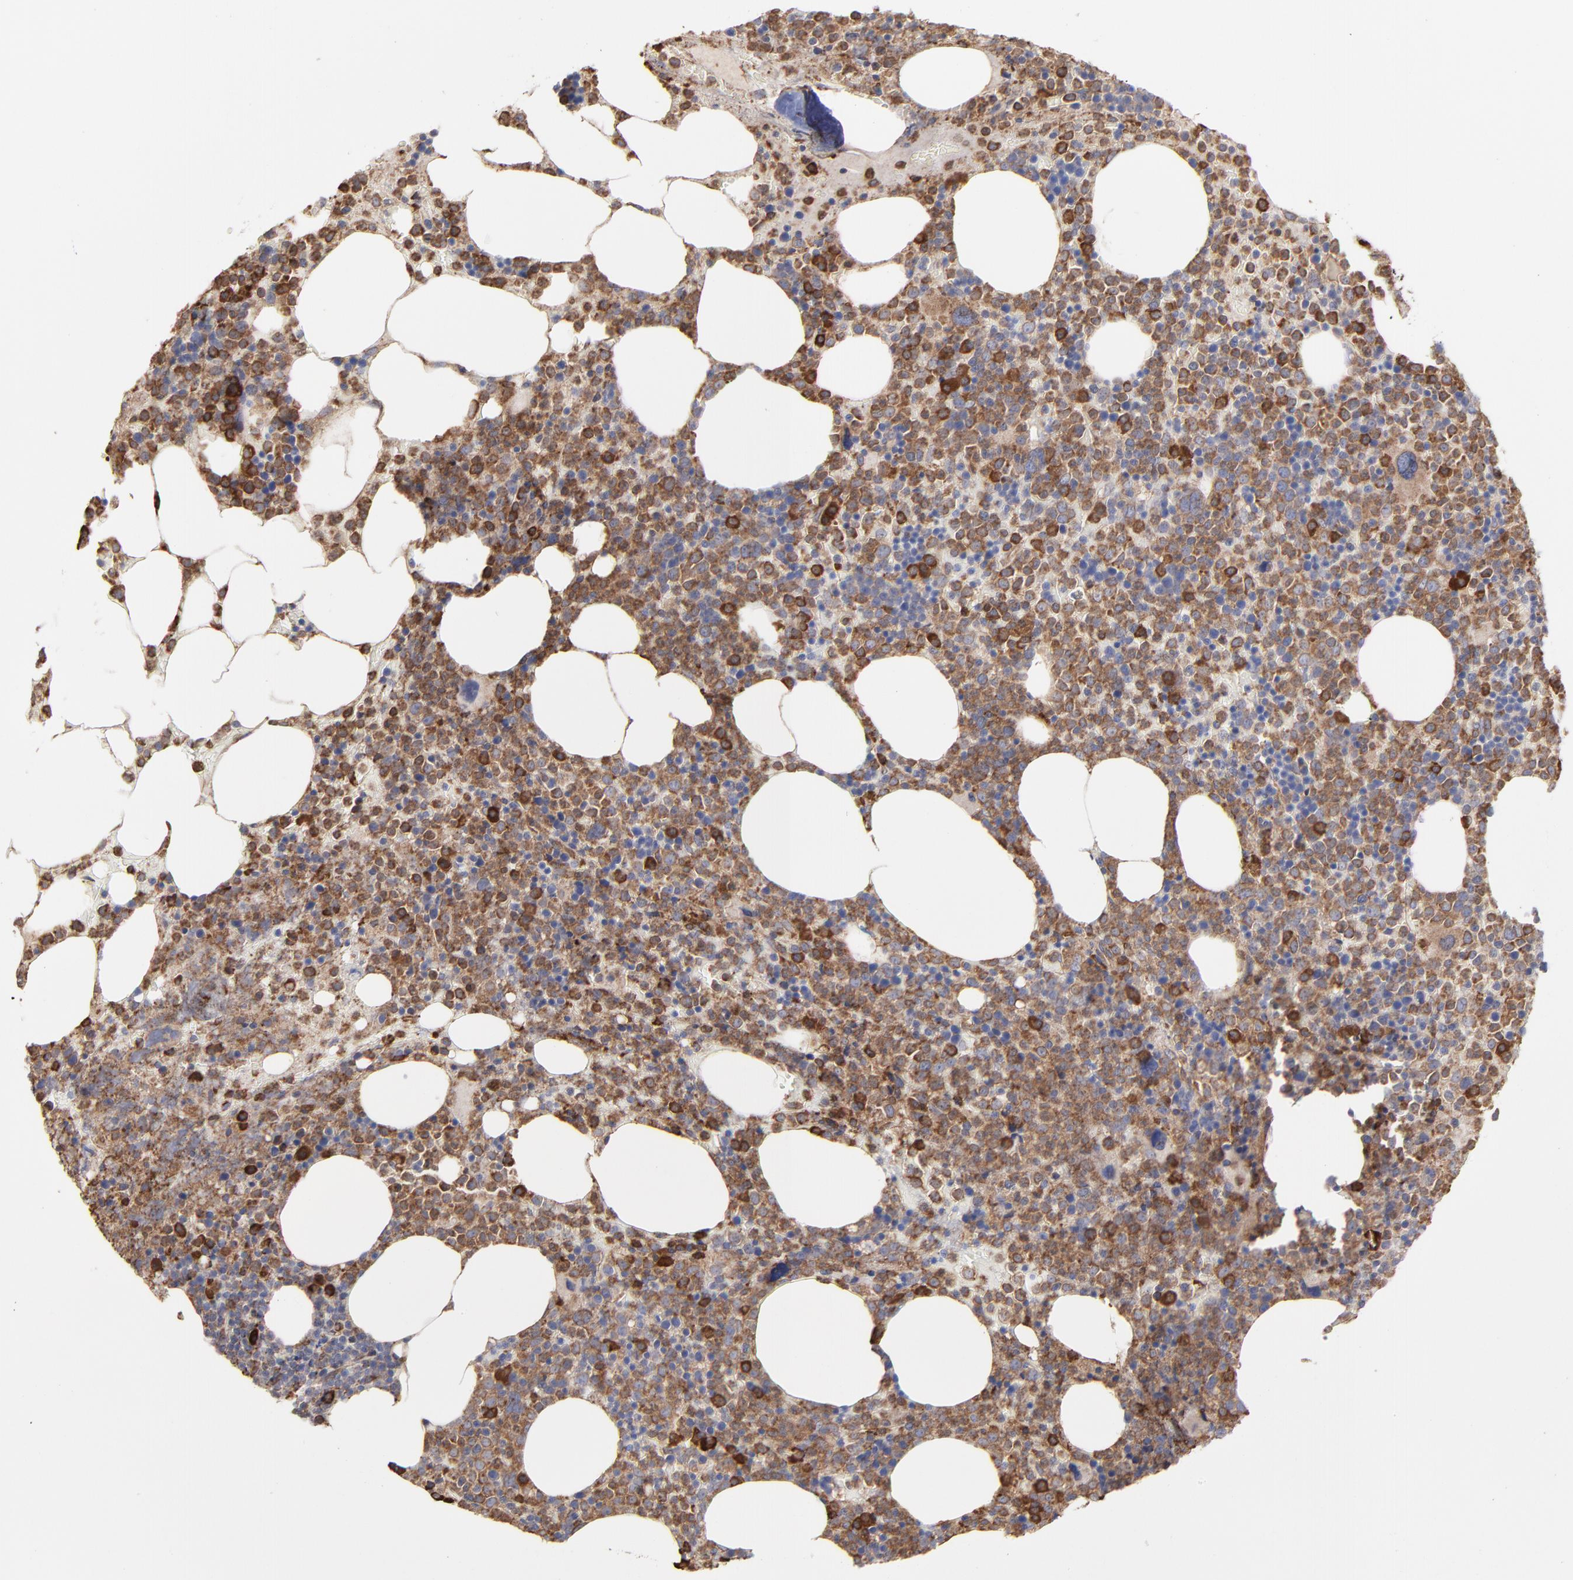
{"staining": {"intensity": "strong", "quantity": ">75%", "location": "cytoplasmic/membranous"}, "tissue": "bone marrow", "cell_type": "Hematopoietic cells", "image_type": "normal", "snomed": [{"axis": "morphology", "description": "Normal tissue, NOS"}, {"axis": "topography", "description": "Bone marrow"}], "caption": "High-power microscopy captured an immunohistochemistry (IHC) histopathology image of normal bone marrow, revealing strong cytoplasmic/membranous positivity in about >75% of hematopoietic cells.", "gene": "PFKM", "patient": {"sex": "female", "age": 66}}